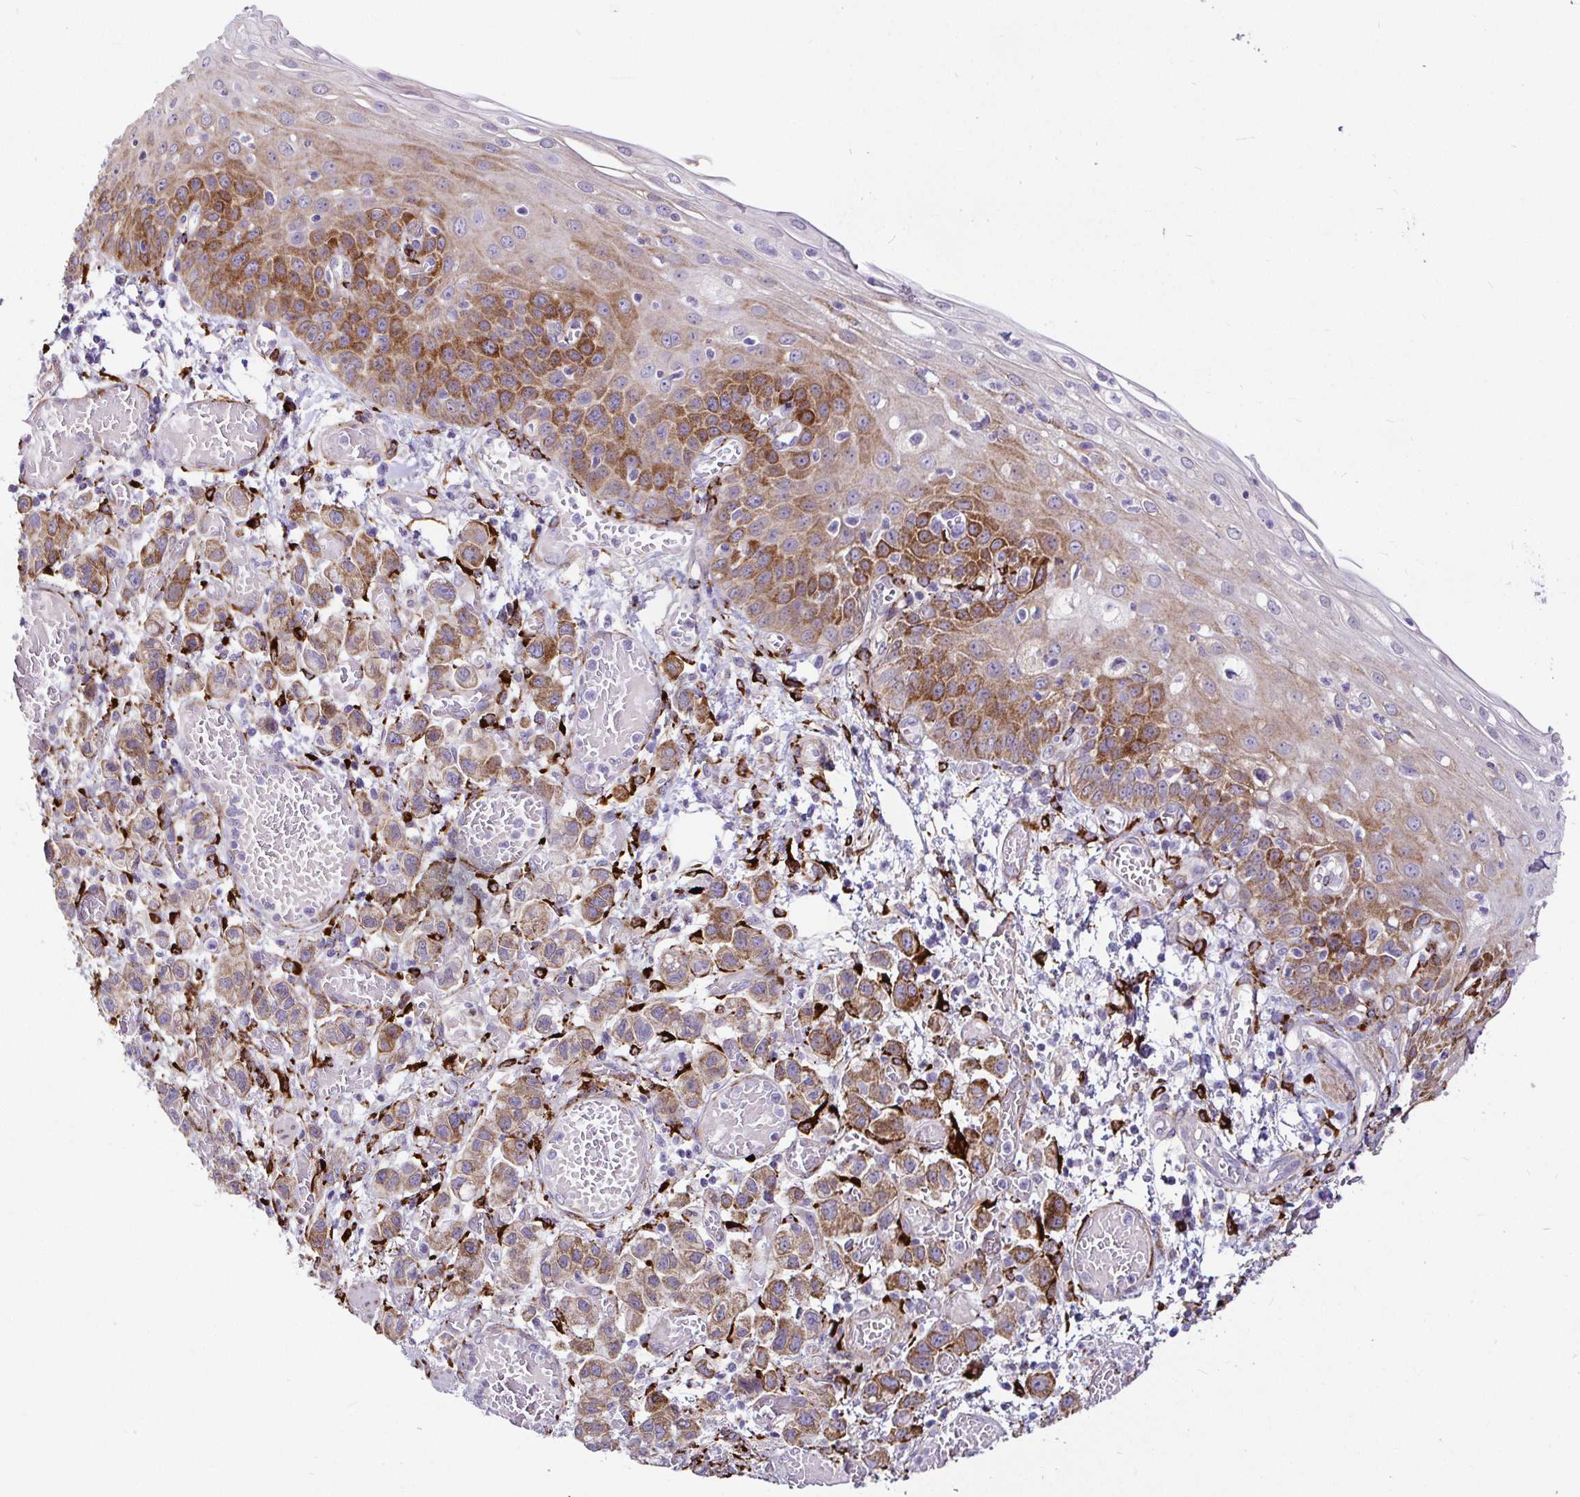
{"staining": {"intensity": "strong", "quantity": "25%-75%", "location": "cytoplasmic/membranous"}, "tissue": "esophagus", "cell_type": "Squamous epithelial cells", "image_type": "normal", "snomed": [{"axis": "morphology", "description": "Normal tissue, NOS"}, {"axis": "morphology", "description": "Adenocarcinoma, NOS"}, {"axis": "topography", "description": "Esophagus"}], "caption": "Protein positivity by IHC displays strong cytoplasmic/membranous expression in about 25%-75% of squamous epithelial cells in benign esophagus.", "gene": "P4HA2", "patient": {"sex": "male", "age": 81}}